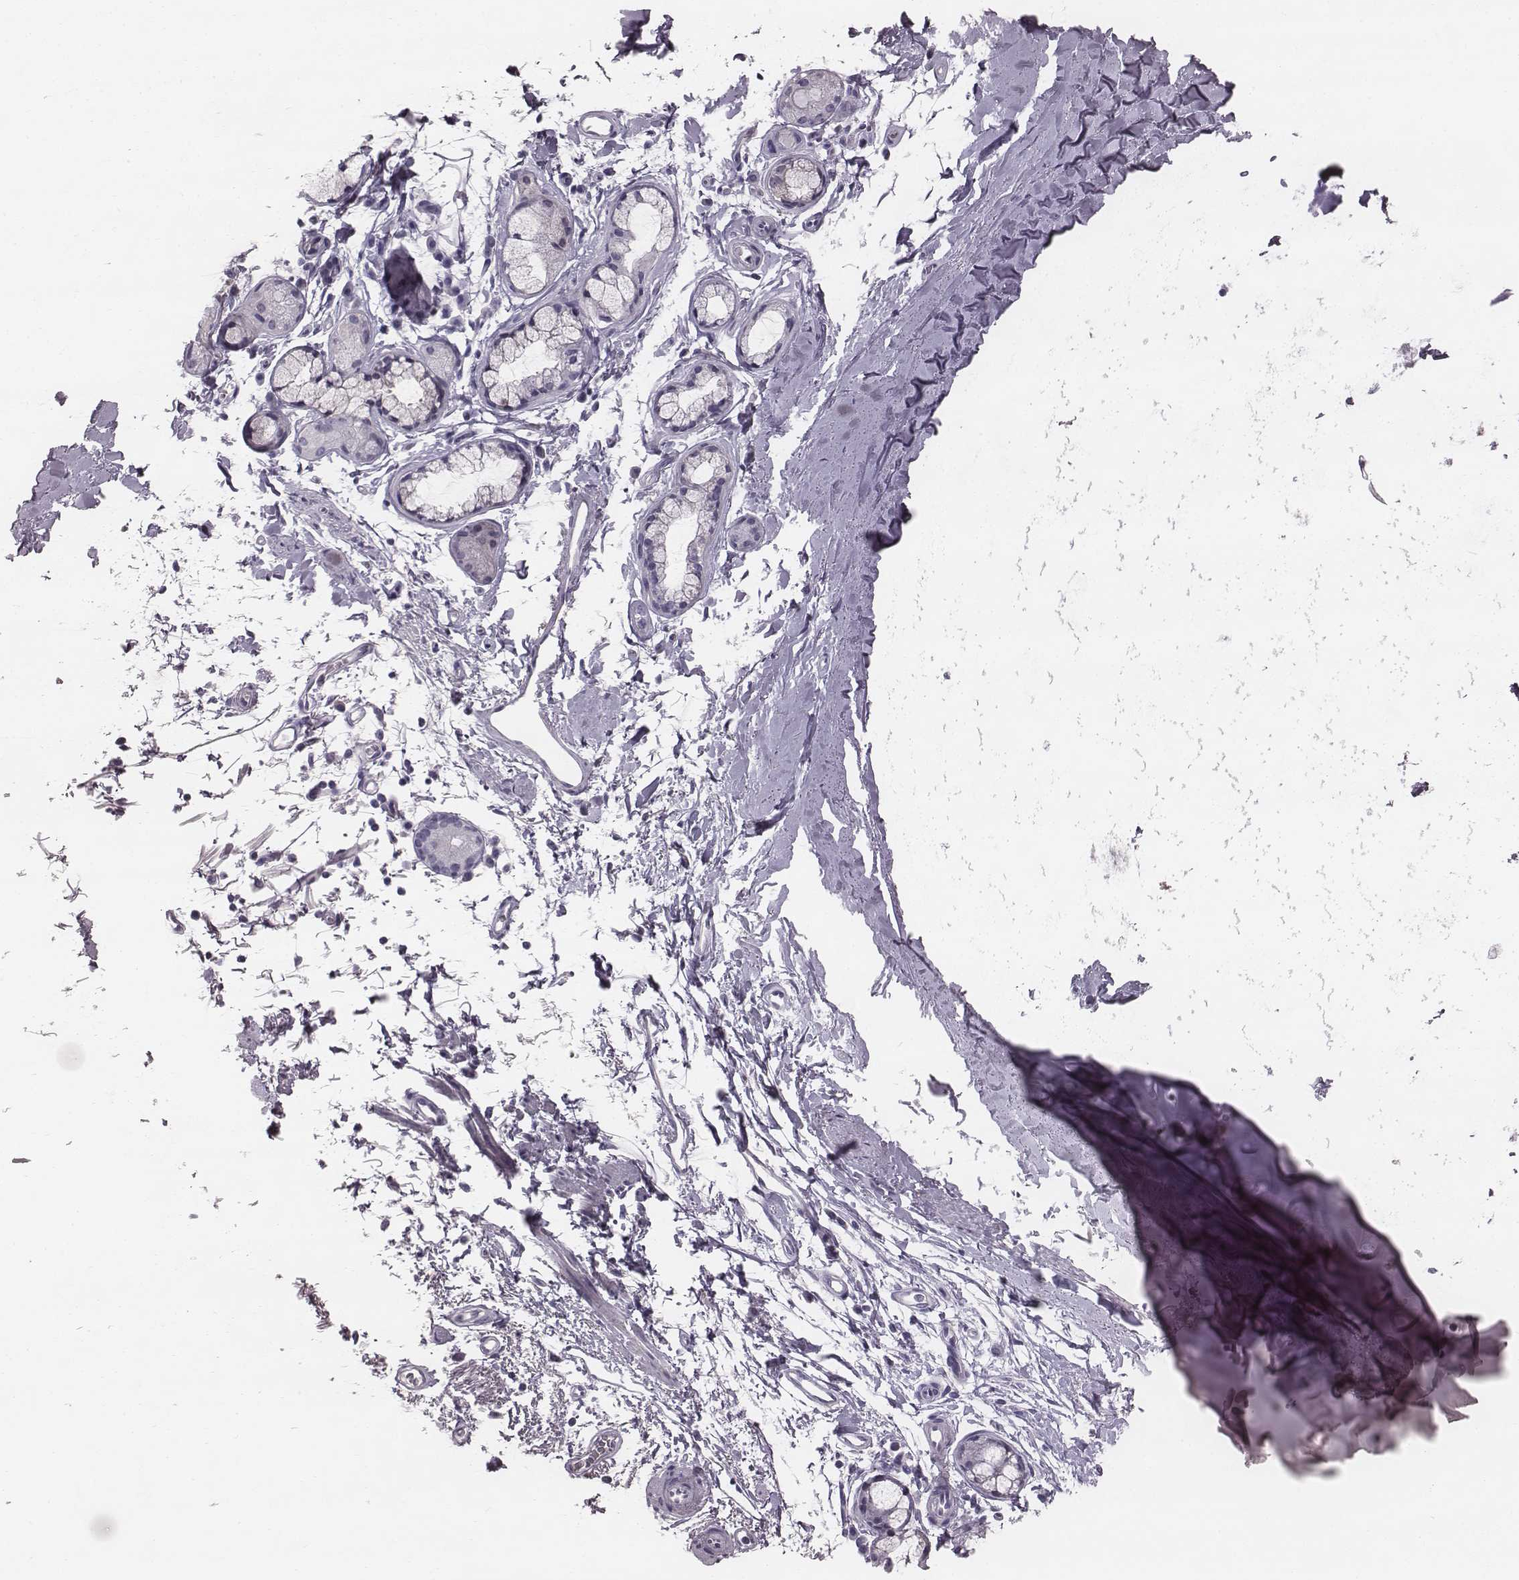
{"staining": {"intensity": "negative", "quantity": "none", "location": "none"}, "tissue": "soft tissue", "cell_type": "Chondrocytes", "image_type": "normal", "snomed": [{"axis": "morphology", "description": "Normal tissue, NOS"}, {"axis": "topography", "description": "Lymph node"}, {"axis": "topography", "description": "Bronchus"}], "caption": "This is a histopathology image of IHC staining of unremarkable soft tissue, which shows no staining in chondrocytes.", "gene": "ENSG00000284762", "patient": {"sex": "female", "age": 70}}